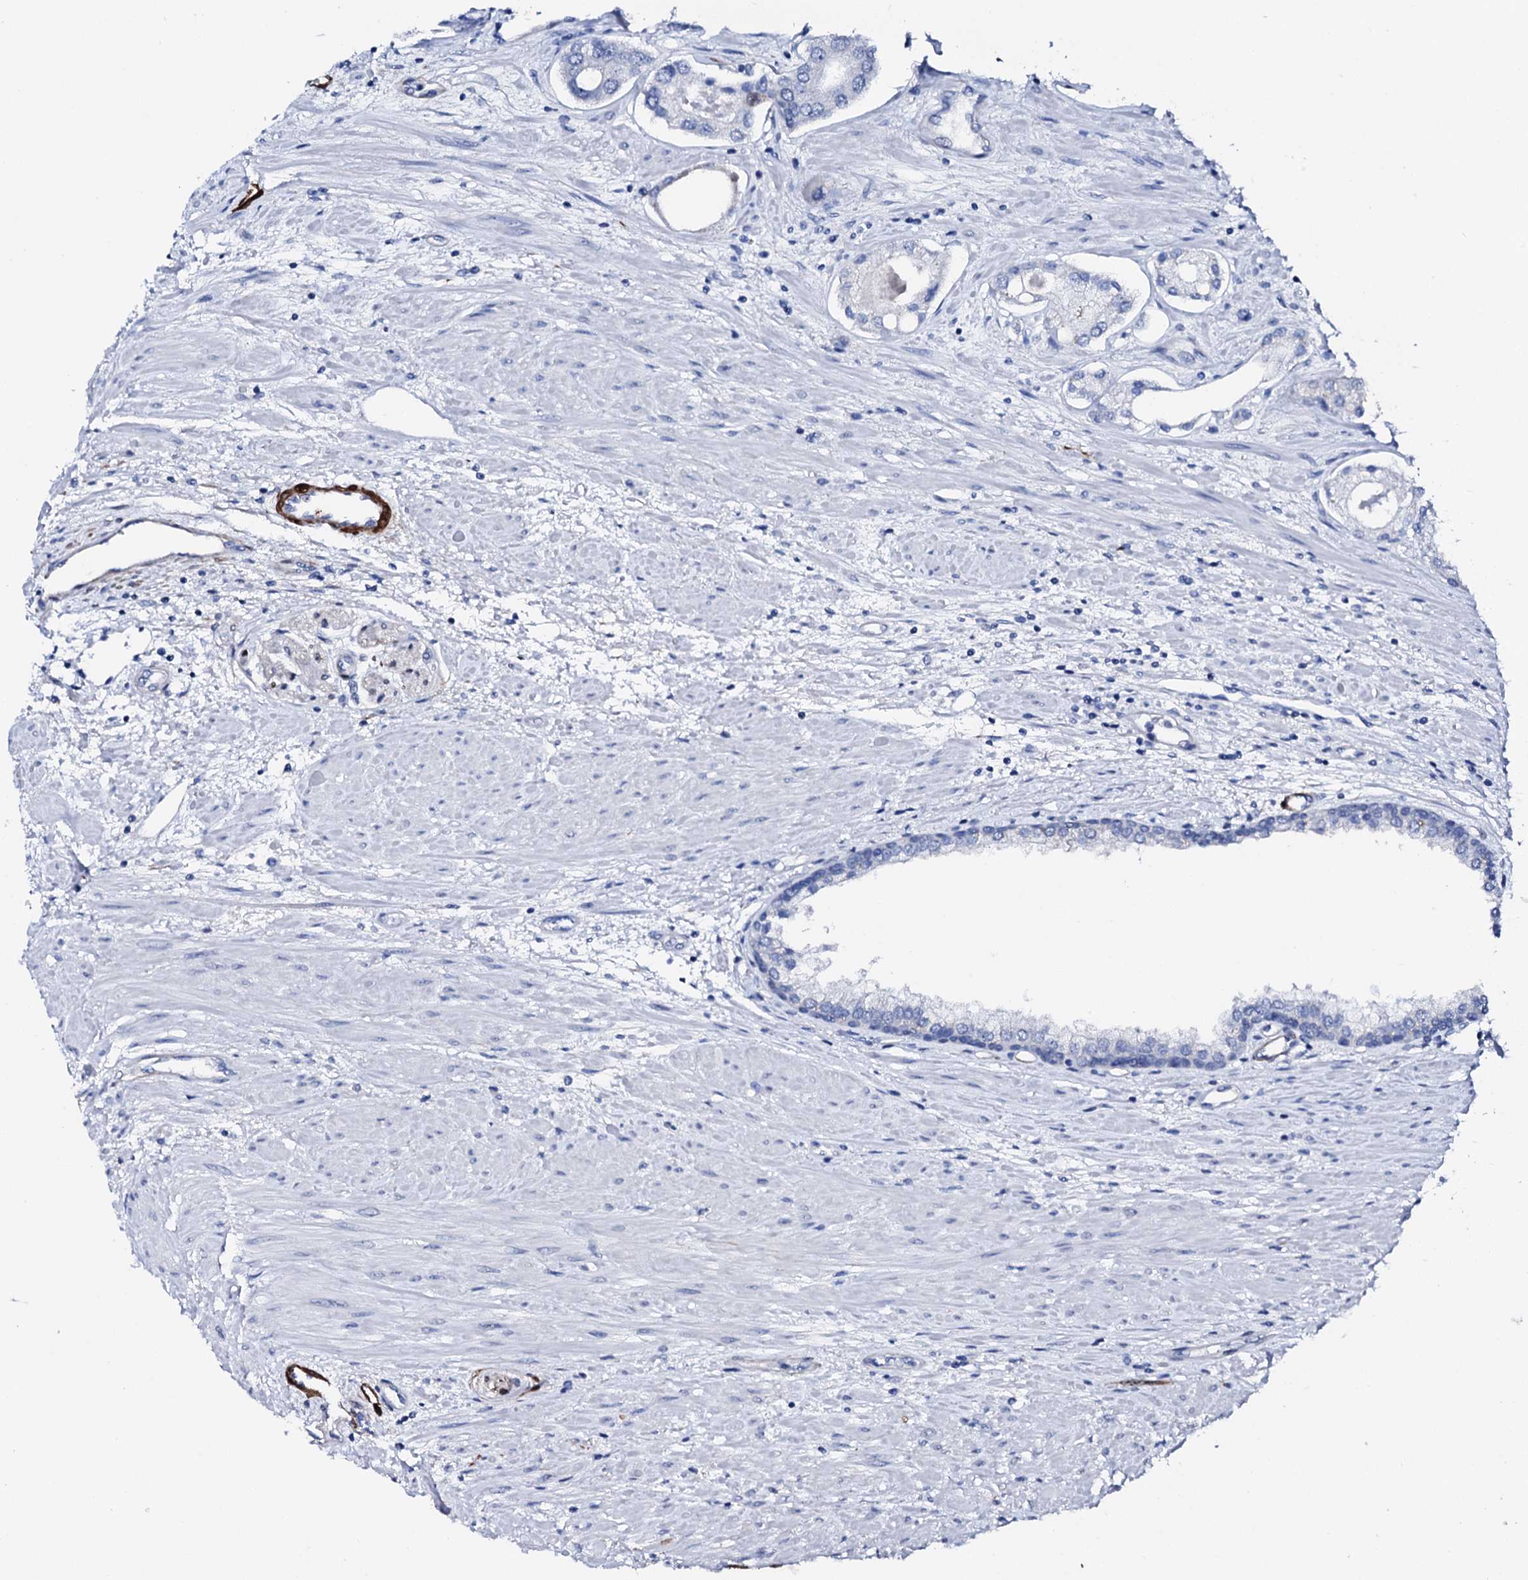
{"staining": {"intensity": "negative", "quantity": "none", "location": "none"}, "tissue": "prostate cancer", "cell_type": "Tumor cells", "image_type": "cancer", "snomed": [{"axis": "morphology", "description": "Adenocarcinoma, Low grade"}, {"axis": "topography", "description": "Prostate"}], "caption": "Protein analysis of low-grade adenocarcinoma (prostate) shows no significant expression in tumor cells.", "gene": "NRIP2", "patient": {"sex": "male", "age": 68}}